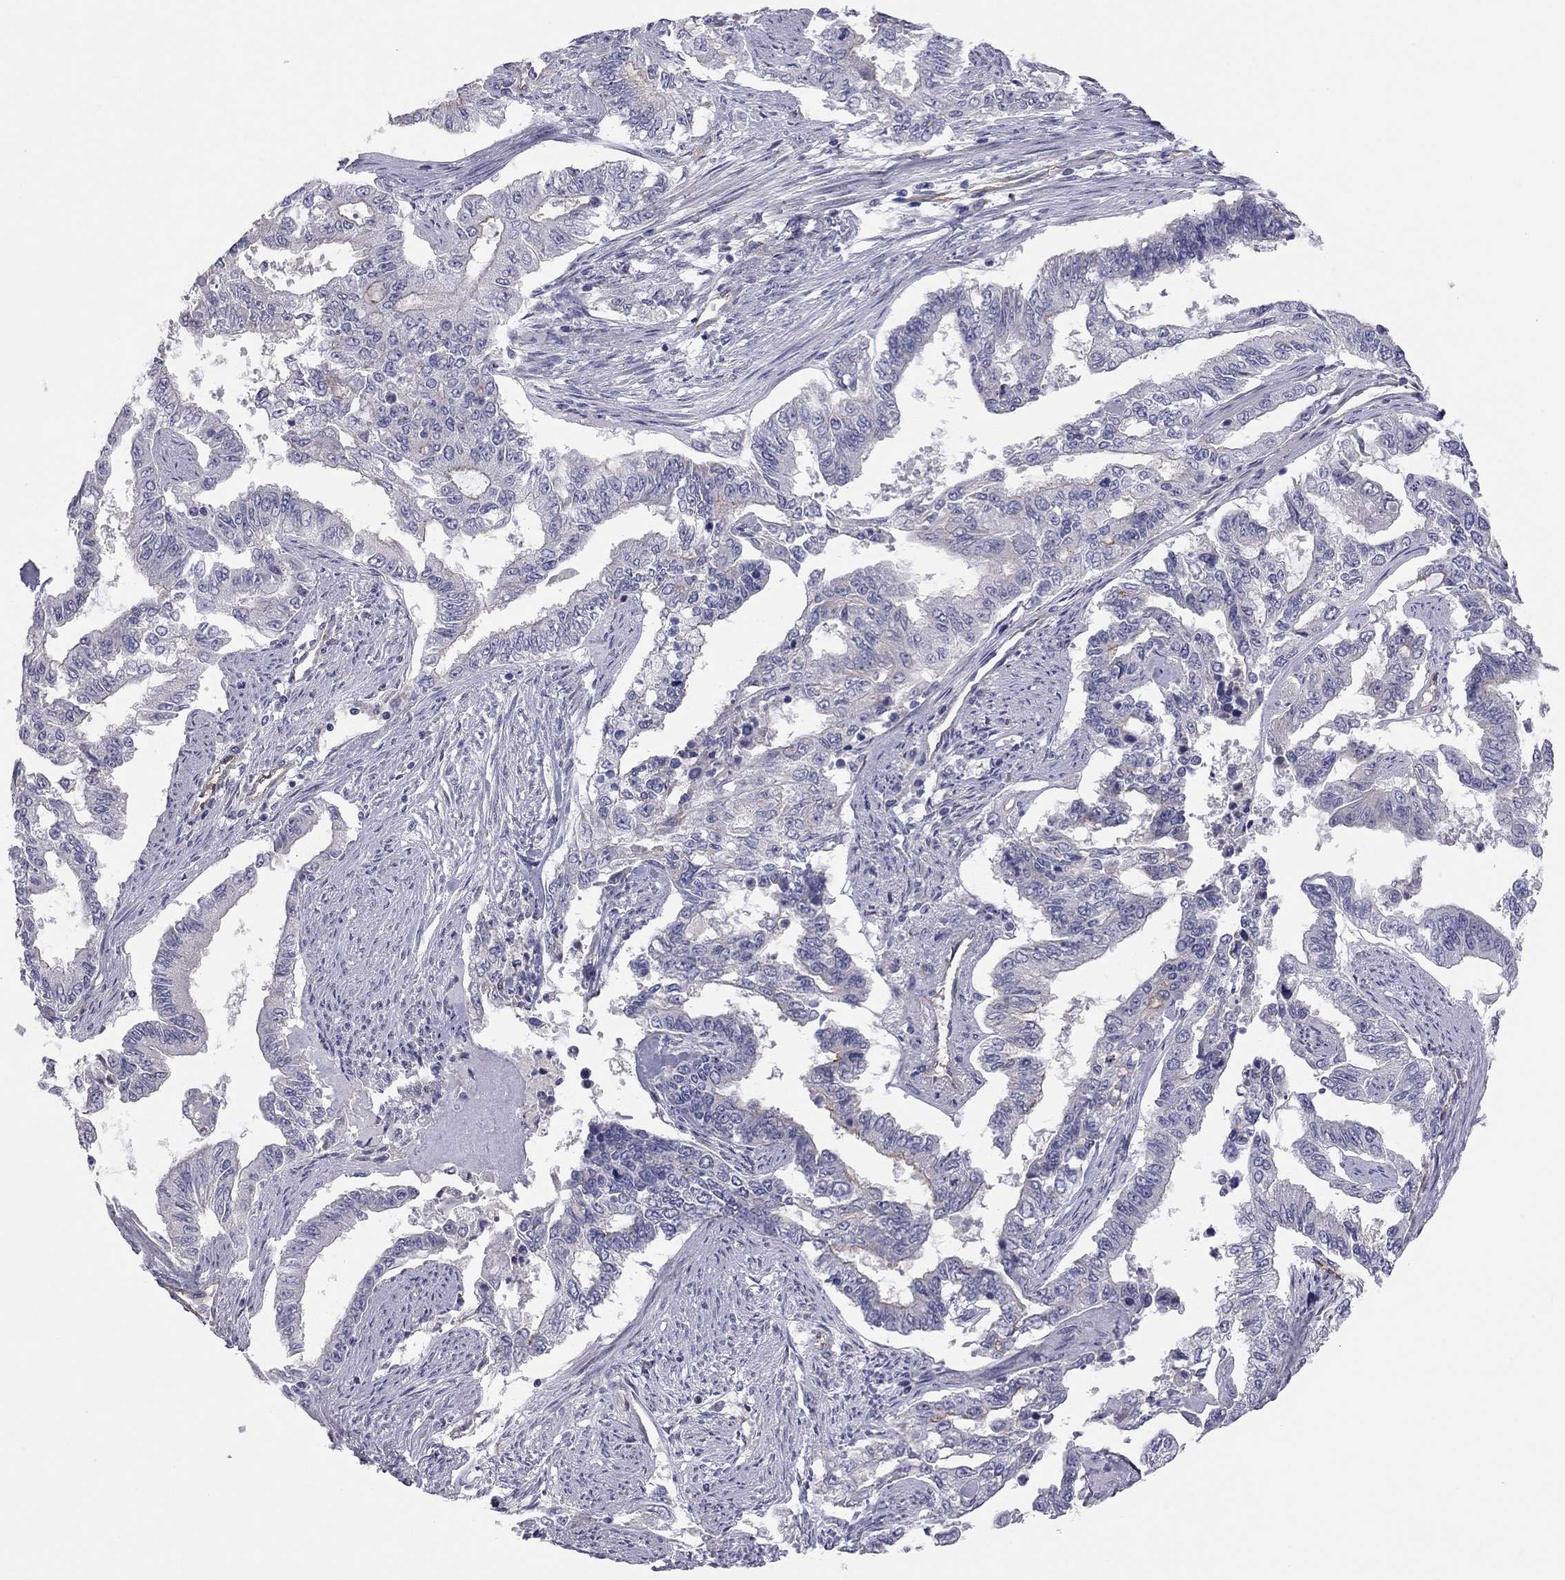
{"staining": {"intensity": "negative", "quantity": "none", "location": "none"}, "tissue": "endometrial cancer", "cell_type": "Tumor cells", "image_type": "cancer", "snomed": [{"axis": "morphology", "description": "Adenocarcinoma, NOS"}, {"axis": "topography", "description": "Uterus"}], "caption": "There is no significant expression in tumor cells of endometrial cancer.", "gene": "GPRC5B", "patient": {"sex": "female", "age": 59}}